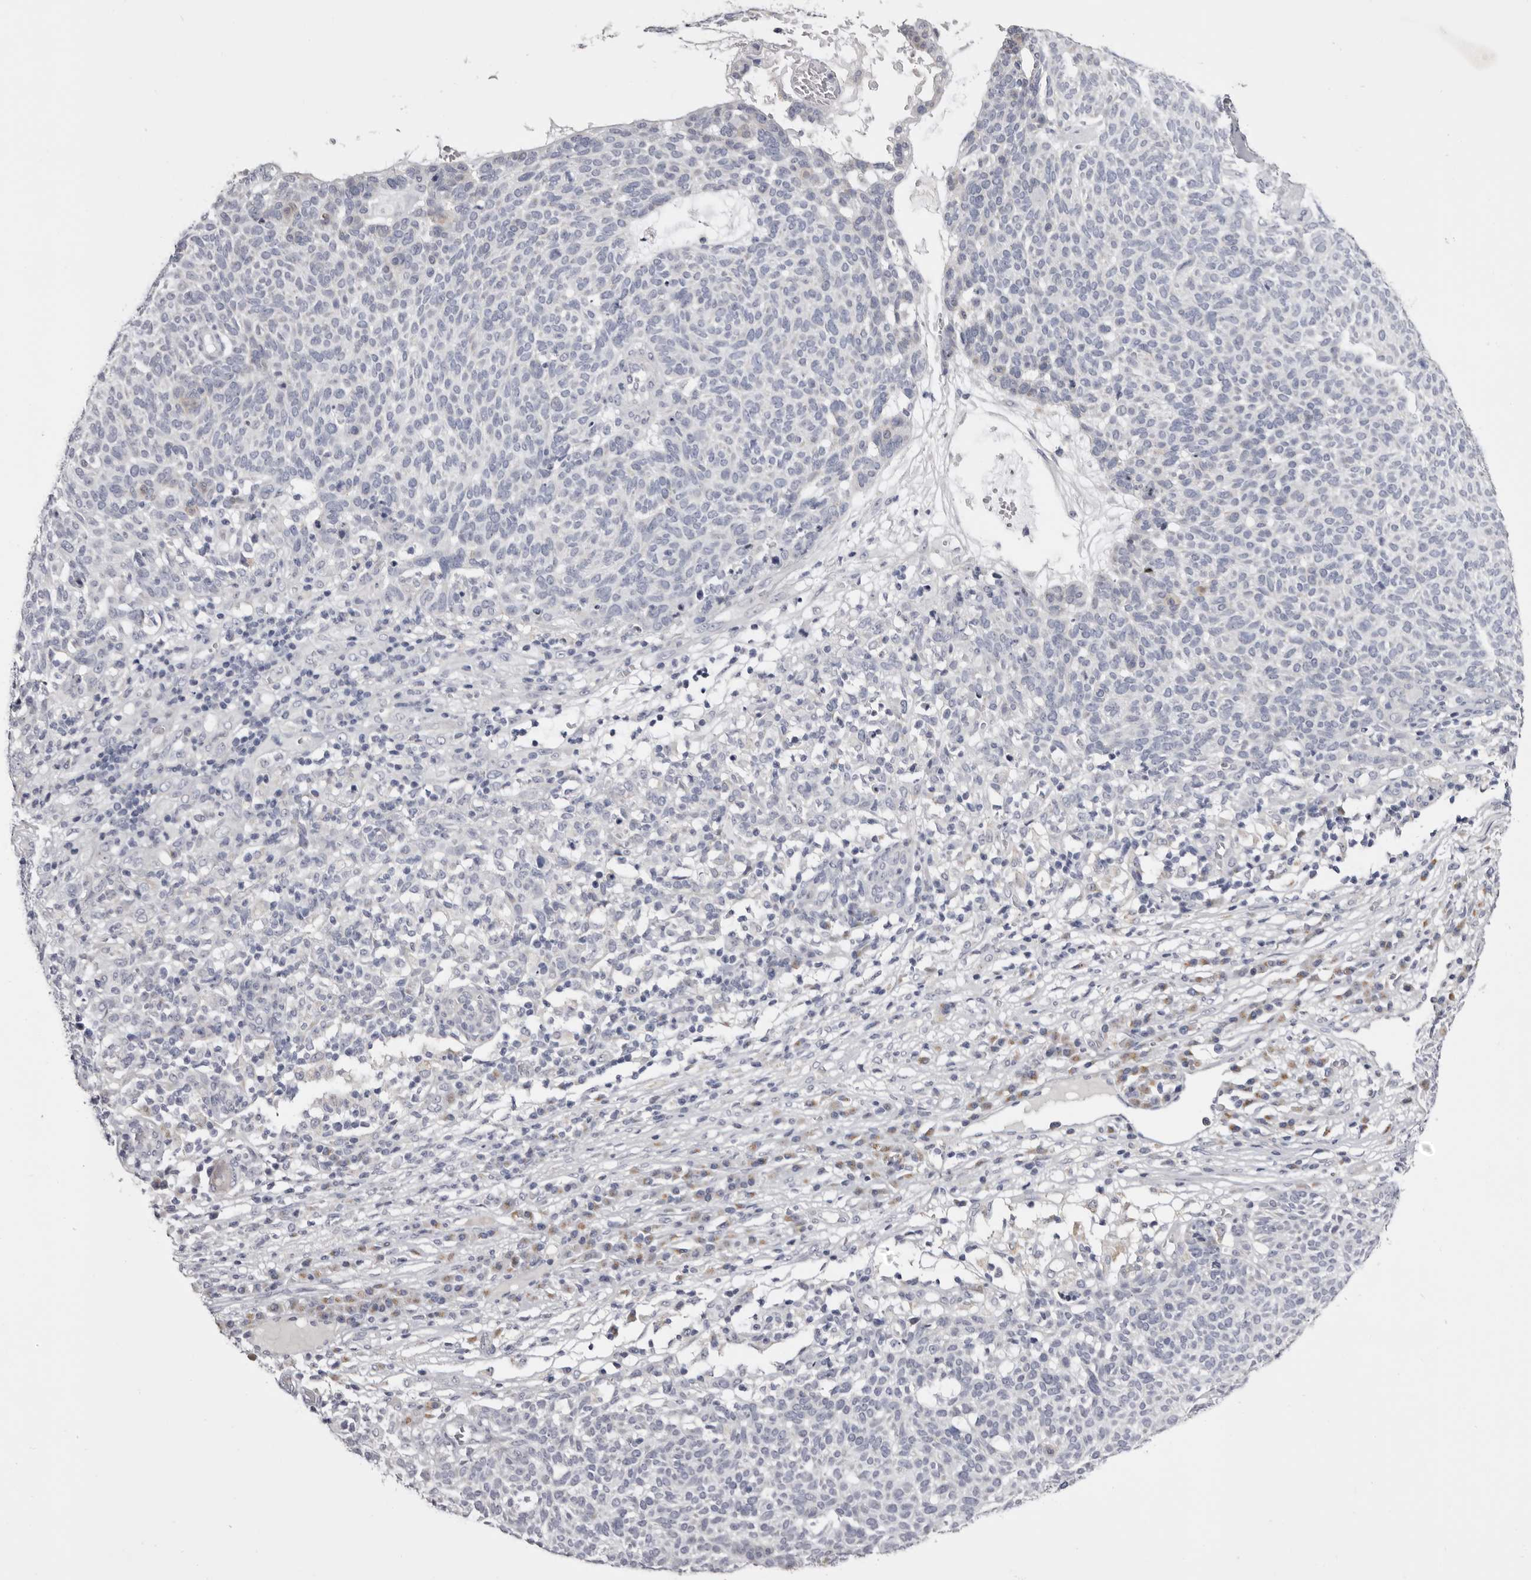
{"staining": {"intensity": "negative", "quantity": "none", "location": "none"}, "tissue": "skin cancer", "cell_type": "Tumor cells", "image_type": "cancer", "snomed": [{"axis": "morphology", "description": "Squamous cell carcinoma, NOS"}, {"axis": "topography", "description": "Skin"}], "caption": "IHC image of neoplastic tissue: human skin cancer (squamous cell carcinoma) stained with DAB exhibits no significant protein expression in tumor cells. (DAB IHC with hematoxylin counter stain).", "gene": "CASQ1", "patient": {"sex": "female", "age": 90}}